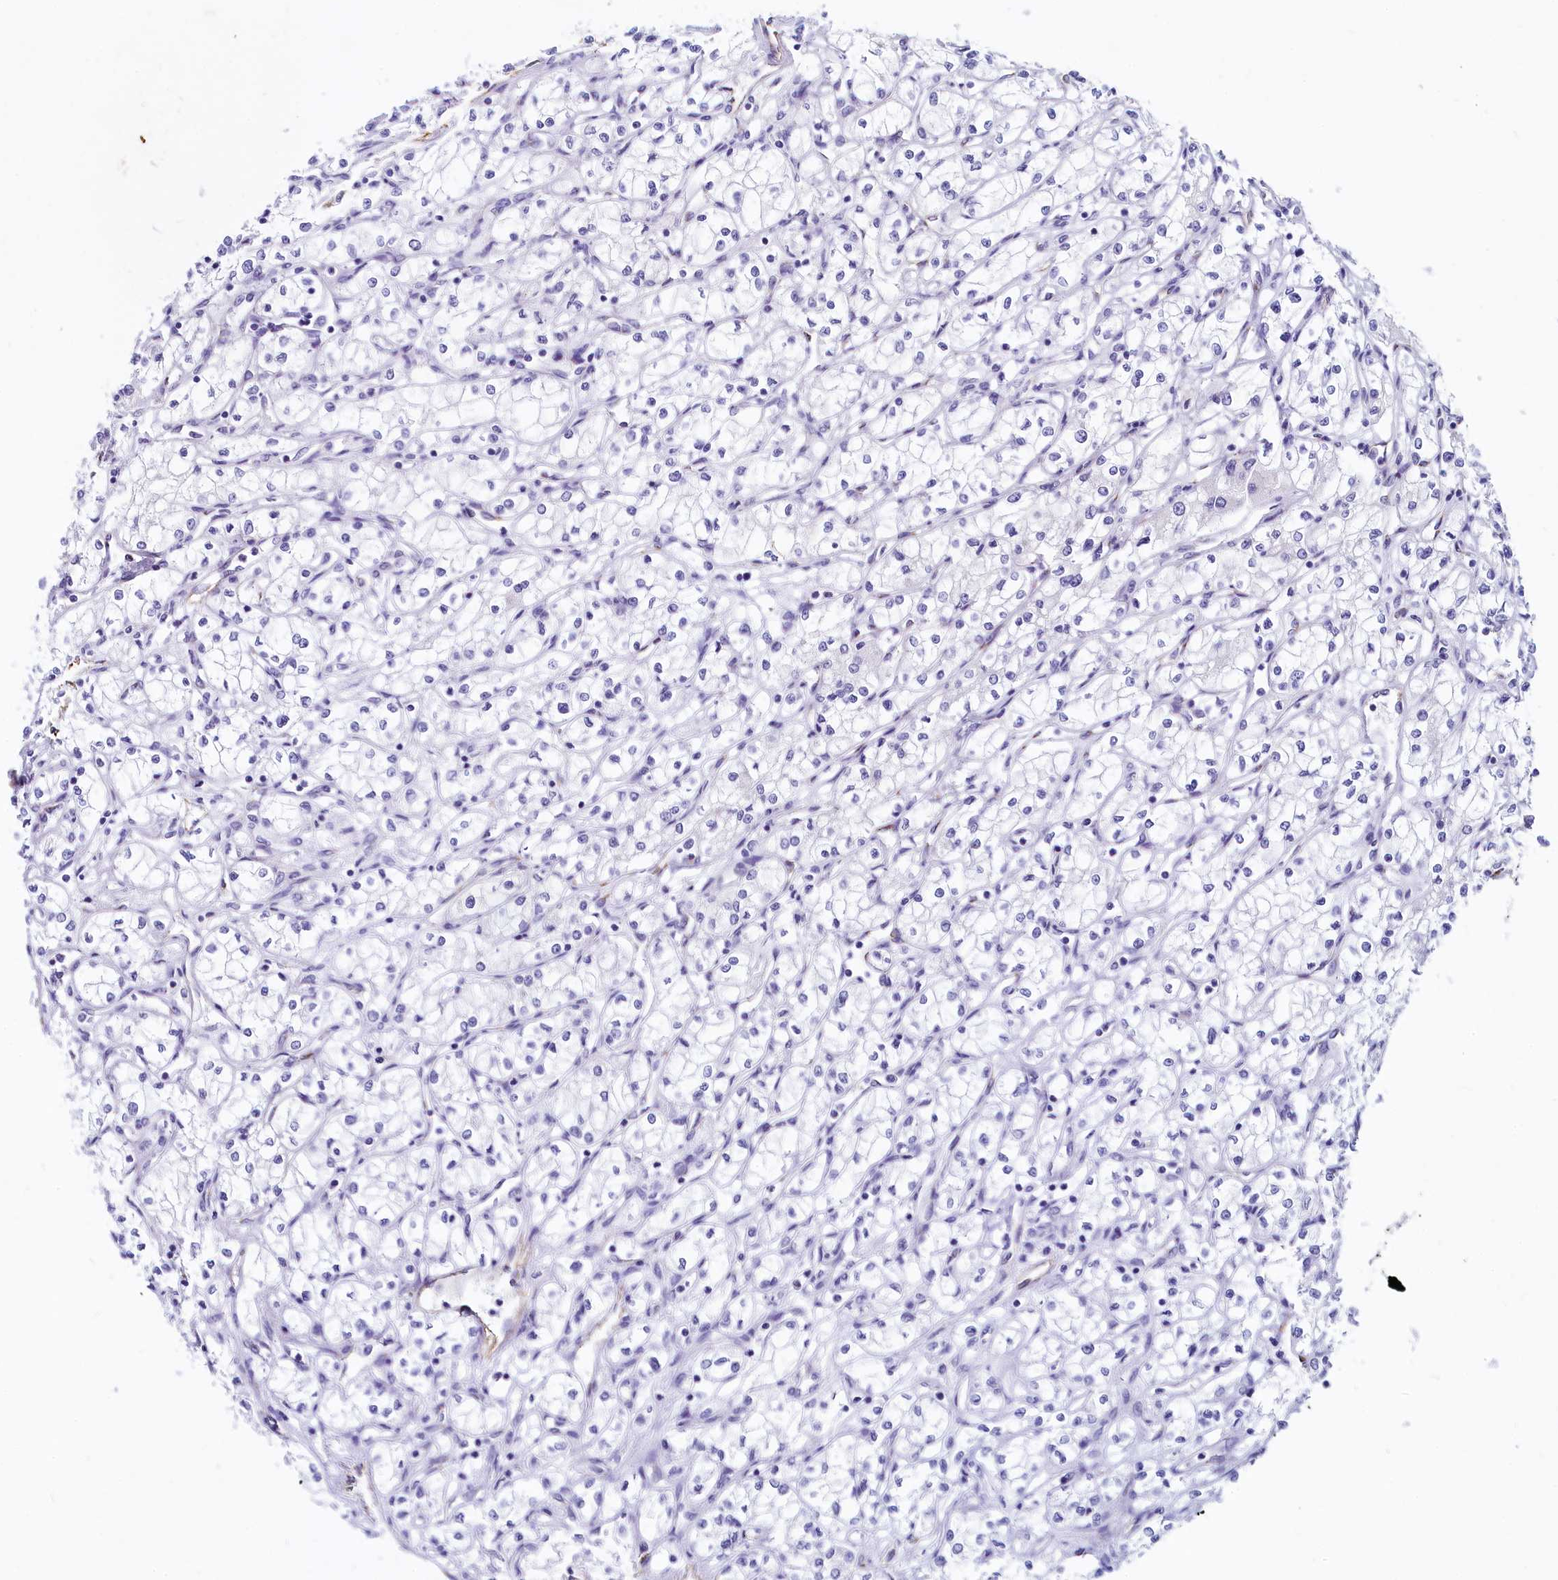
{"staining": {"intensity": "negative", "quantity": "none", "location": "none"}, "tissue": "renal cancer", "cell_type": "Tumor cells", "image_type": "cancer", "snomed": [{"axis": "morphology", "description": "Adenocarcinoma, NOS"}, {"axis": "topography", "description": "Kidney"}], "caption": "Immunohistochemistry photomicrograph of neoplastic tissue: adenocarcinoma (renal) stained with DAB (3,3'-diaminobenzidine) demonstrates no significant protein expression in tumor cells.", "gene": "INSC", "patient": {"sex": "male", "age": 59}}